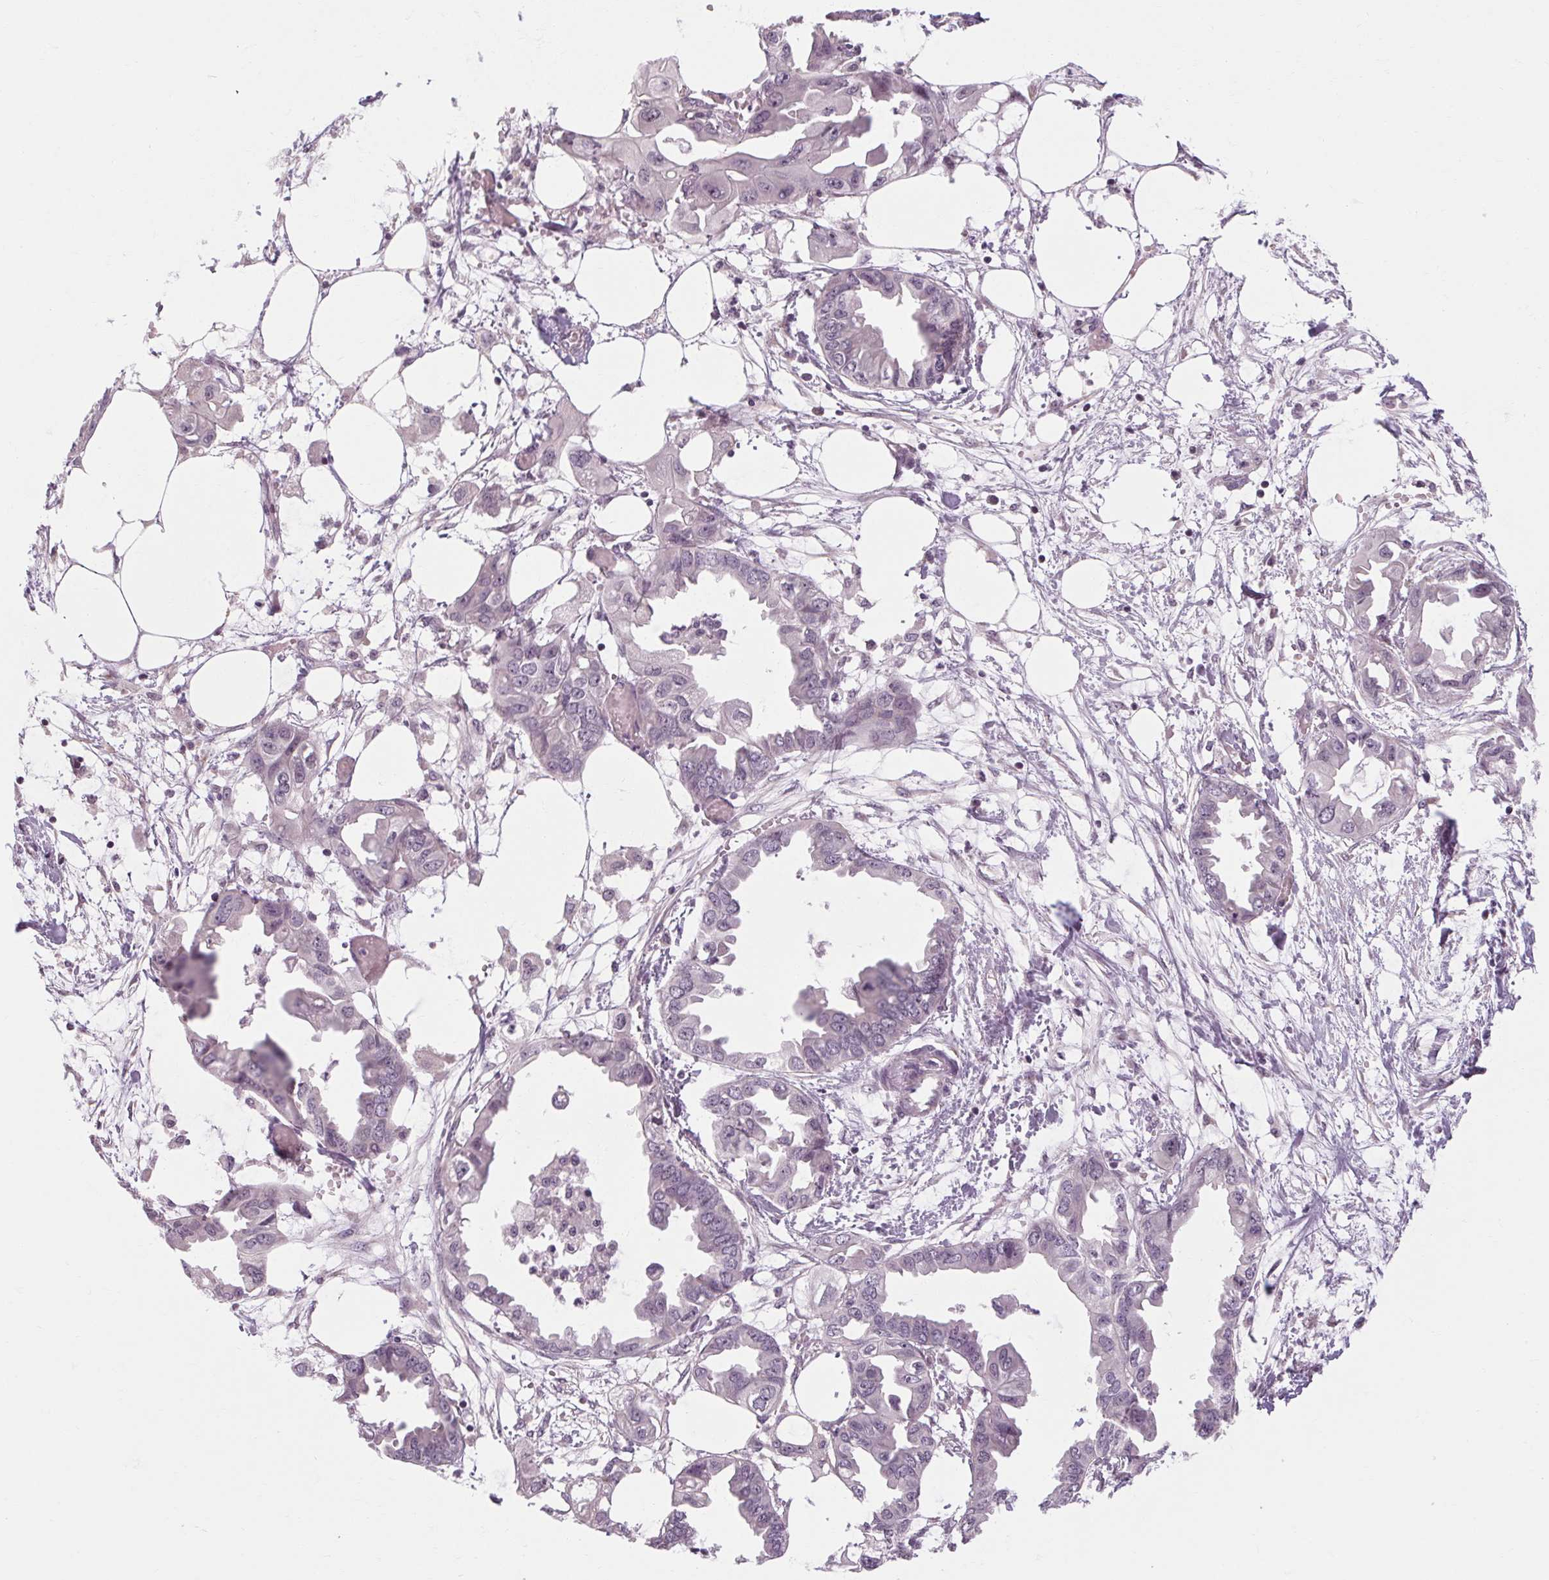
{"staining": {"intensity": "negative", "quantity": "none", "location": "none"}, "tissue": "endometrial cancer", "cell_type": "Tumor cells", "image_type": "cancer", "snomed": [{"axis": "morphology", "description": "Adenocarcinoma, NOS"}, {"axis": "morphology", "description": "Adenocarcinoma, metastatic, NOS"}, {"axis": "topography", "description": "Adipose tissue"}, {"axis": "topography", "description": "Endometrium"}], "caption": "The photomicrograph displays no significant positivity in tumor cells of endometrial adenocarcinoma. The staining was performed using DAB to visualize the protein expression in brown, while the nuclei were stained in blue with hematoxylin (Magnification: 20x).", "gene": "KLHL40", "patient": {"sex": "female", "age": 67}}